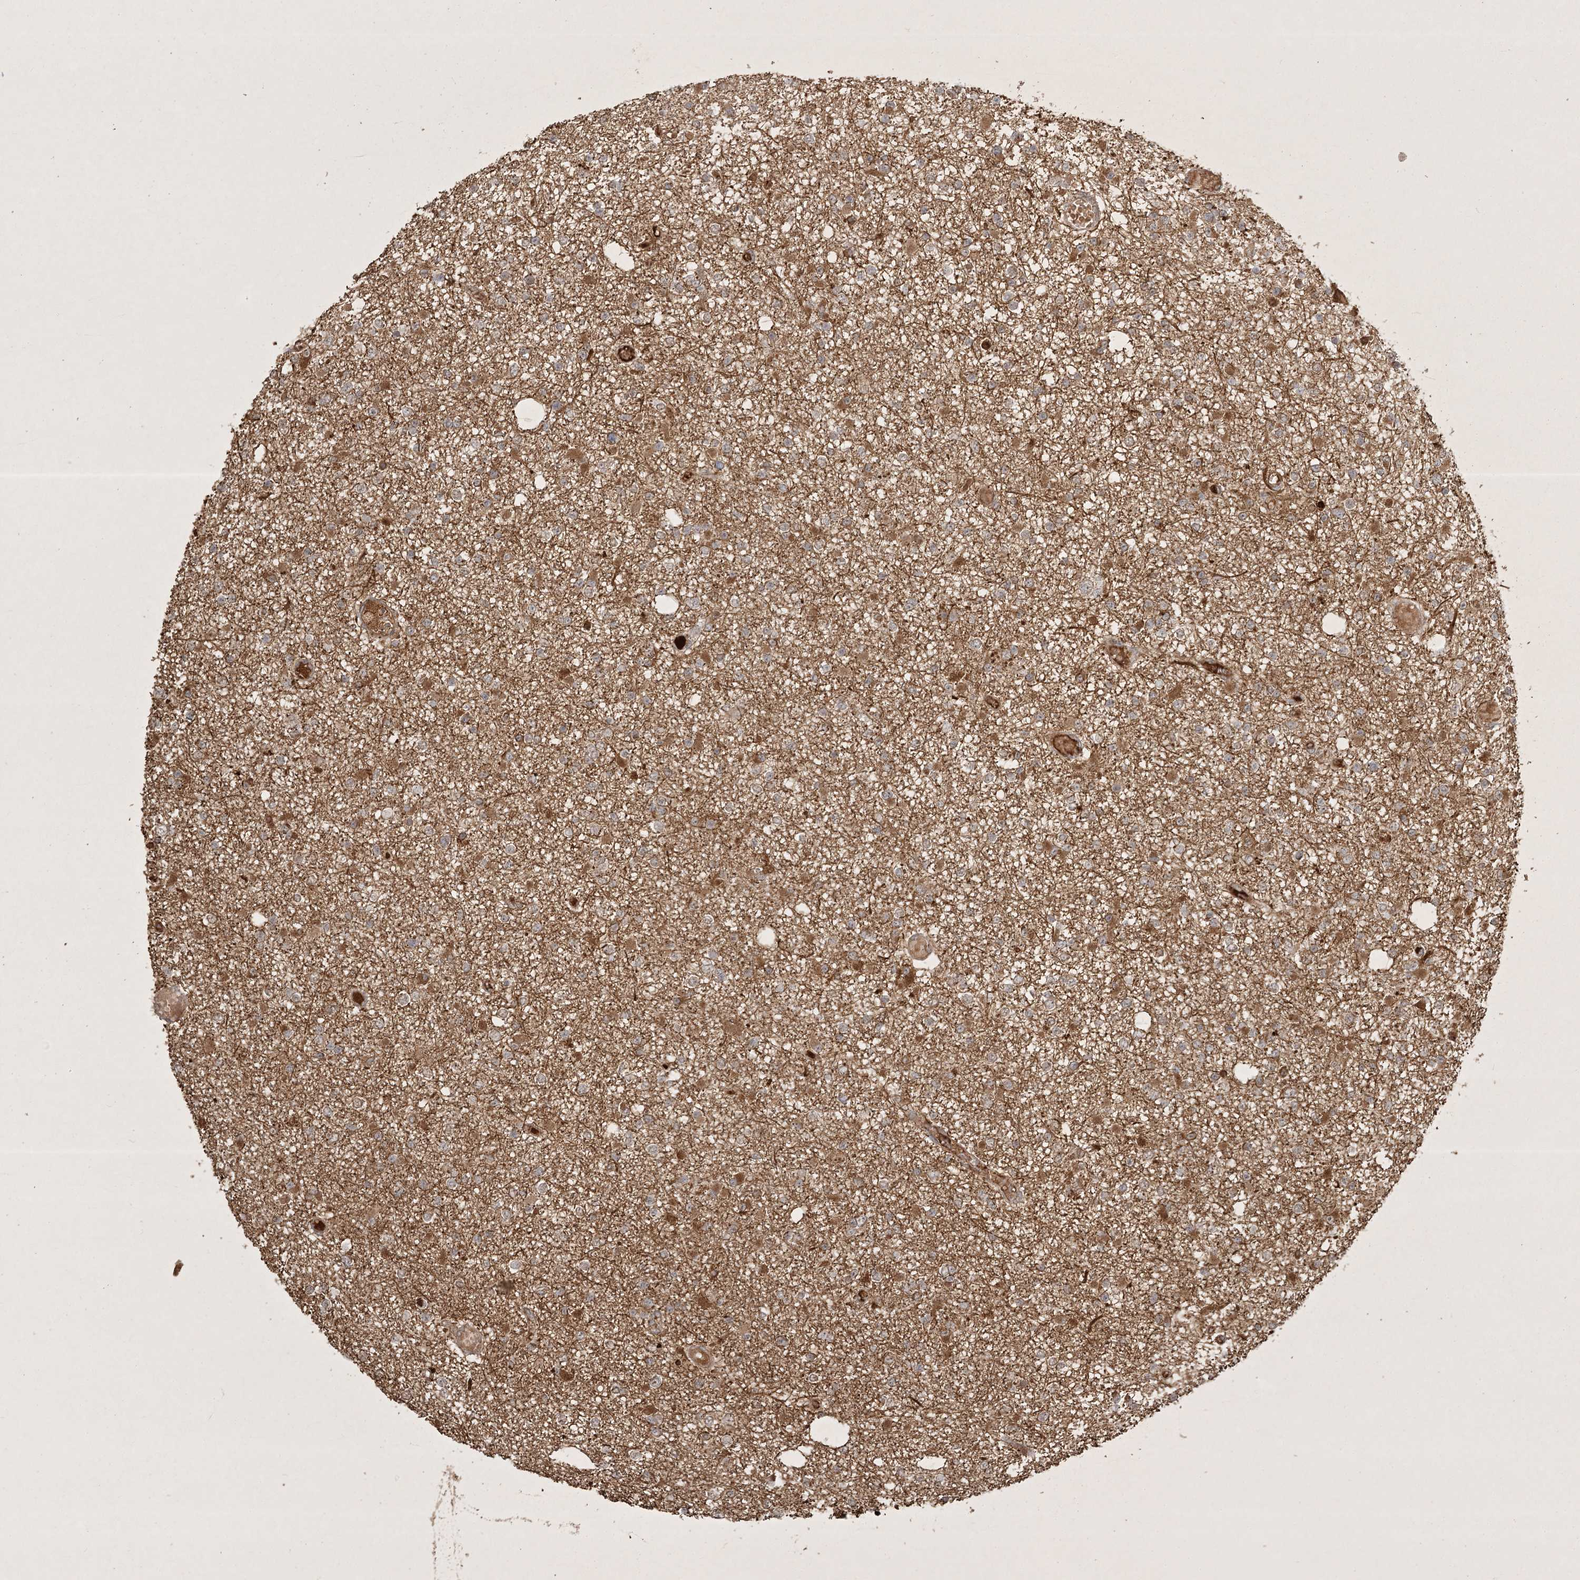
{"staining": {"intensity": "moderate", "quantity": "25%-75%", "location": "cytoplasmic/membranous"}, "tissue": "glioma", "cell_type": "Tumor cells", "image_type": "cancer", "snomed": [{"axis": "morphology", "description": "Glioma, malignant, Low grade"}, {"axis": "topography", "description": "Brain"}], "caption": "Tumor cells display moderate cytoplasmic/membranous expression in about 25%-75% of cells in malignant low-grade glioma.", "gene": "ARL13A", "patient": {"sex": "female", "age": 22}}